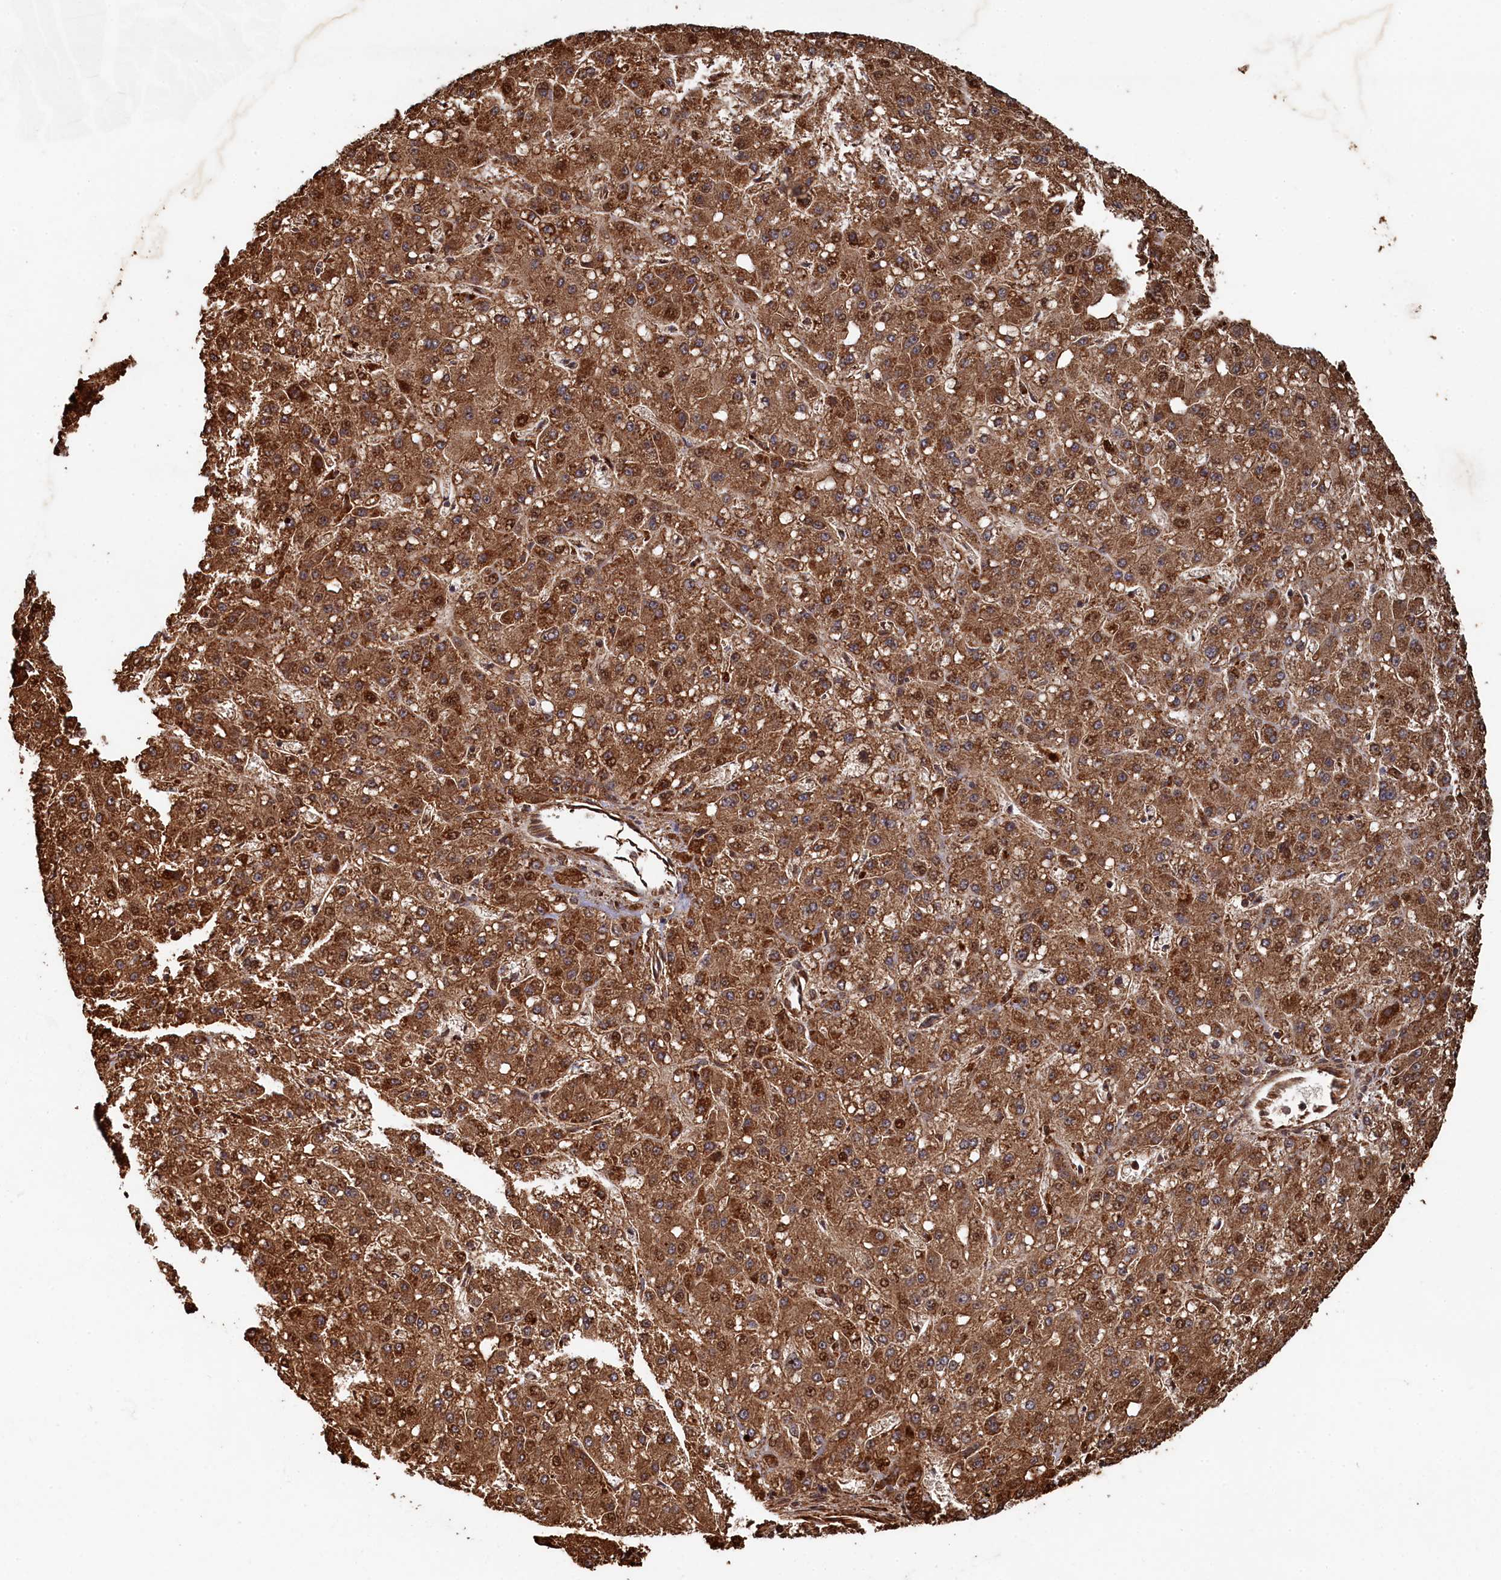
{"staining": {"intensity": "strong", "quantity": ">75%", "location": "cytoplasmic/membranous,nuclear"}, "tissue": "liver cancer", "cell_type": "Tumor cells", "image_type": "cancer", "snomed": [{"axis": "morphology", "description": "Carcinoma, Hepatocellular, NOS"}, {"axis": "topography", "description": "Liver"}], "caption": "Strong cytoplasmic/membranous and nuclear protein expression is appreciated in approximately >75% of tumor cells in liver hepatocellular carcinoma.", "gene": "PIGN", "patient": {"sex": "male", "age": 67}}